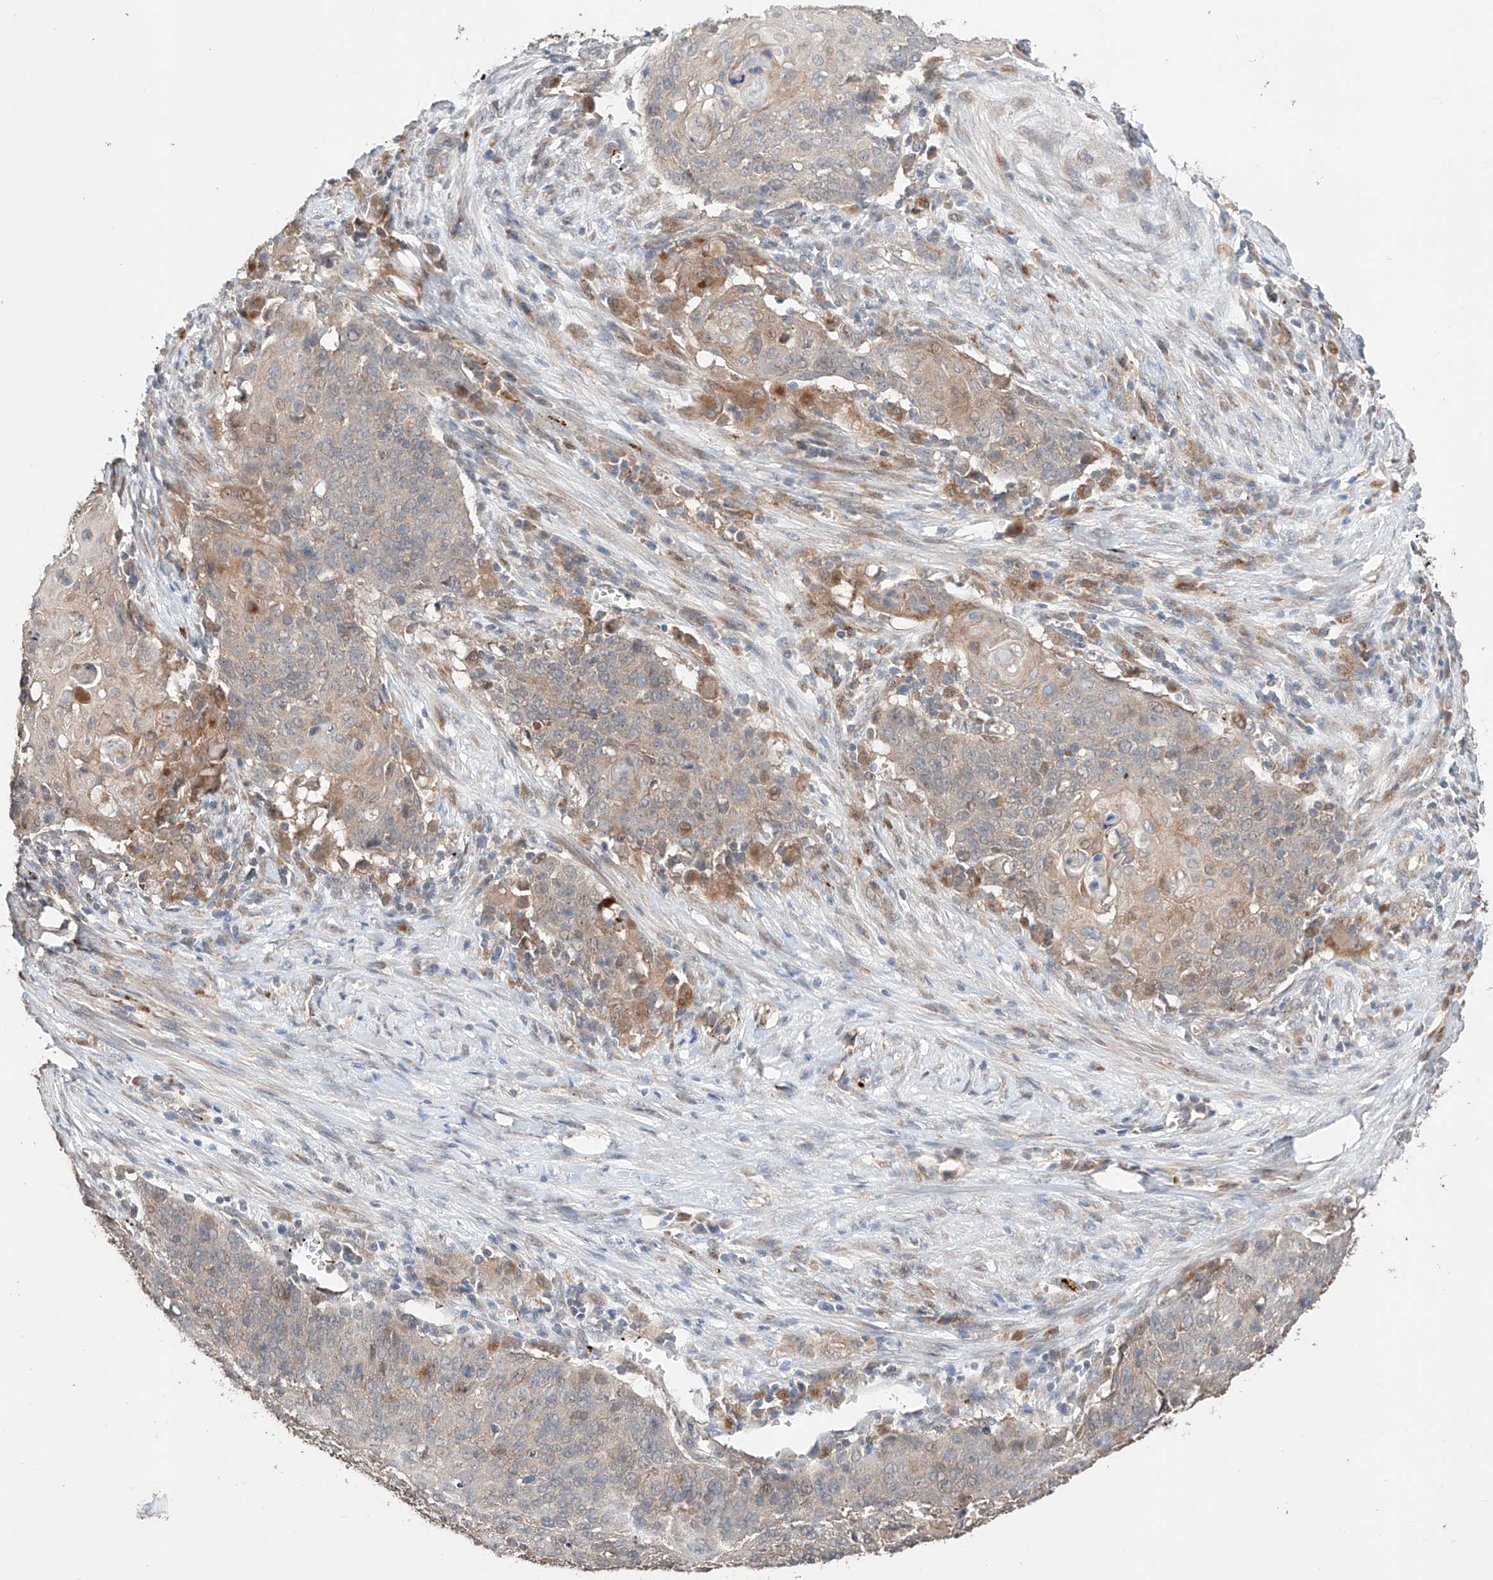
{"staining": {"intensity": "negative", "quantity": "none", "location": "none"}, "tissue": "cervical cancer", "cell_type": "Tumor cells", "image_type": "cancer", "snomed": [{"axis": "morphology", "description": "Squamous cell carcinoma, NOS"}, {"axis": "topography", "description": "Cervix"}], "caption": "This is an IHC image of cervical cancer. There is no staining in tumor cells.", "gene": "ZFHX2", "patient": {"sex": "female", "age": 39}}